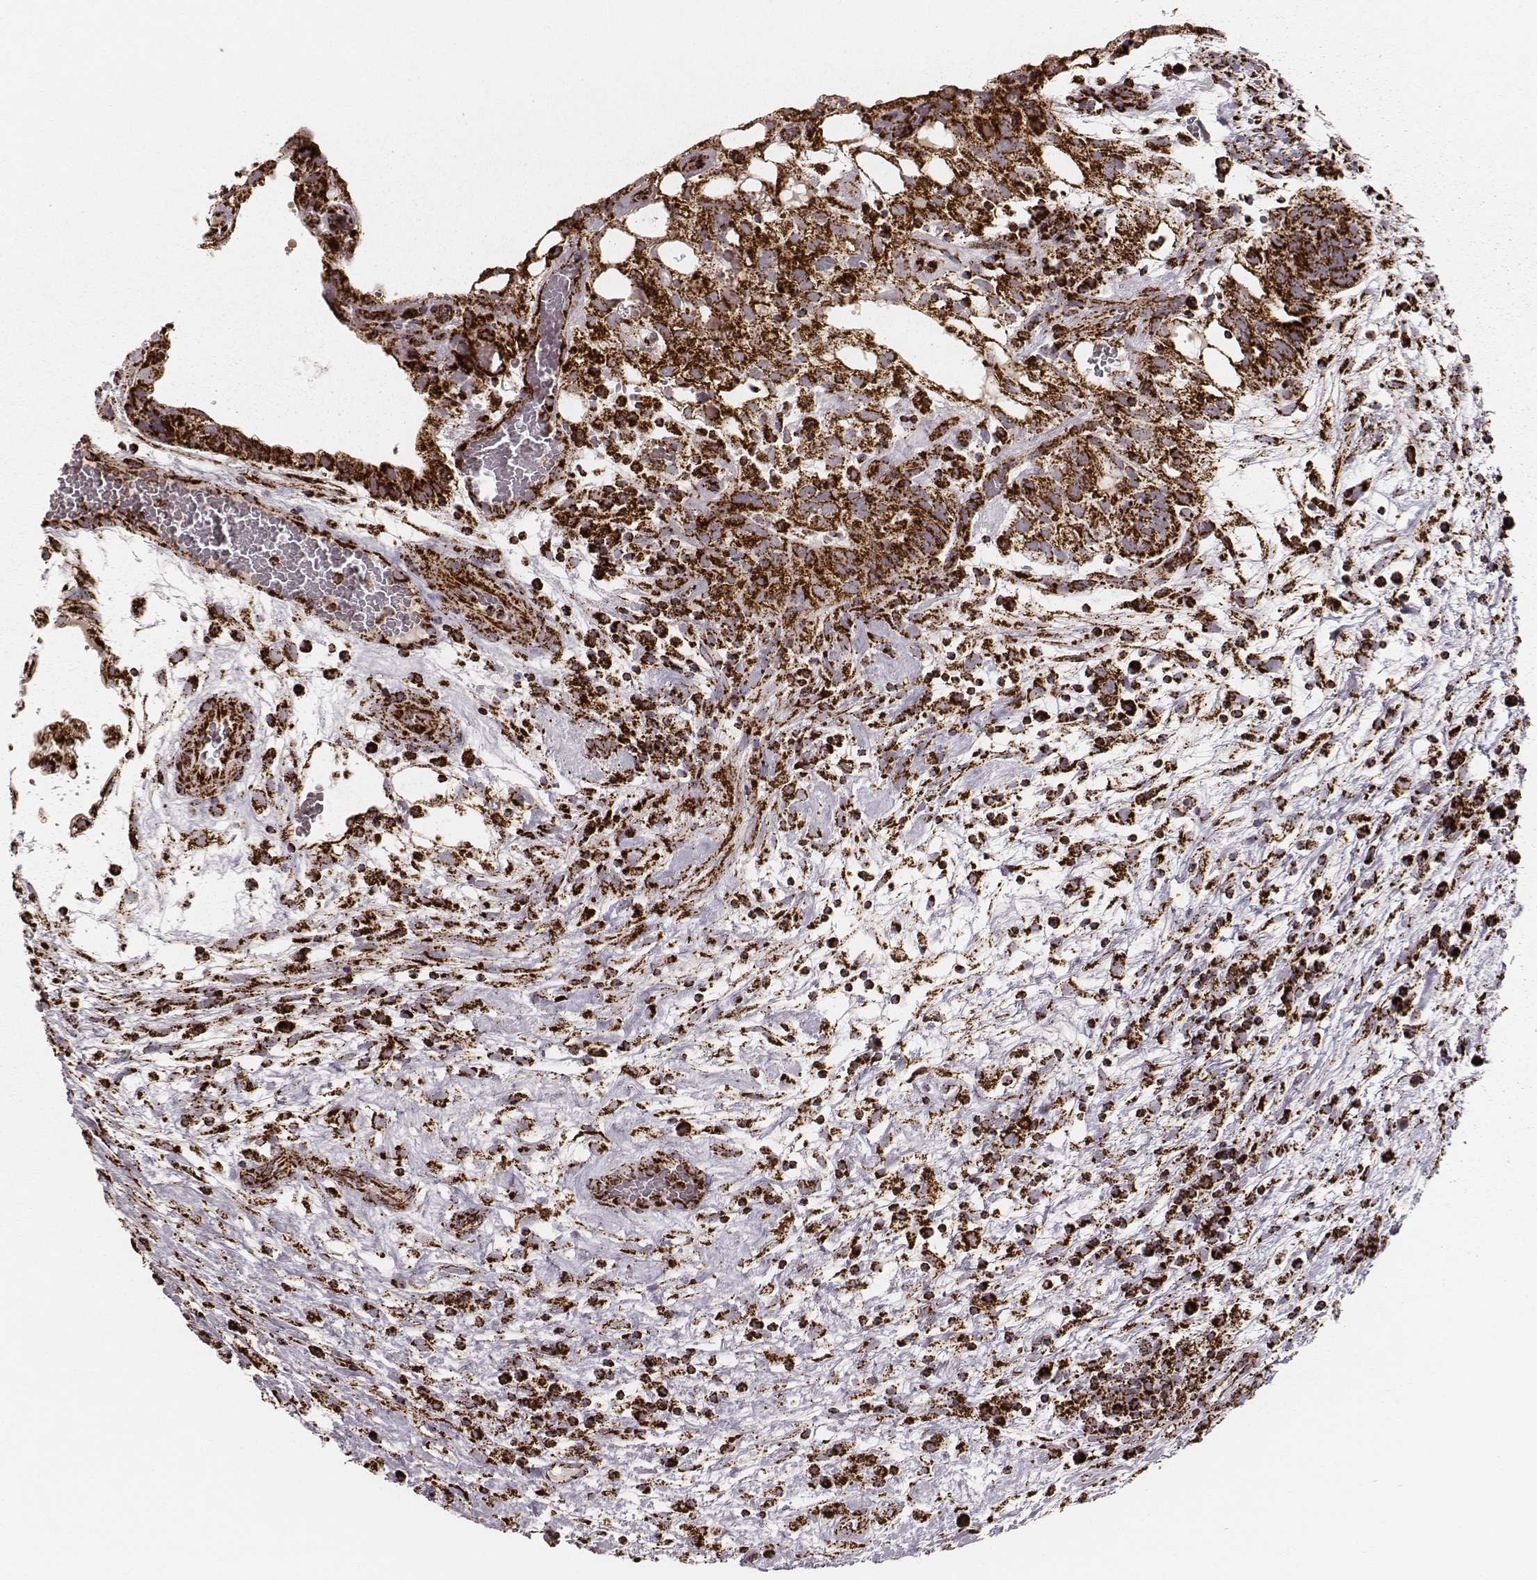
{"staining": {"intensity": "strong", "quantity": ">75%", "location": "cytoplasmic/membranous"}, "tissue": "testis cancer", "cell_type": "Tumor cells", "image_type": "cancer", "snomed": [{"axis": "morphology", "description": "Normal tissue, NOS"}, {"axis": "morphology", "description": "Carcinoma, Embryonal, NOS"}, {"axis": "topography", "description": "Testis"}], "caption": "Immunohistochemical staining of human testis cancer shows high levels of strong cytoplasmic/membranous staining in about >75% of tumor cells.", "gene": "TUFM", "patient": {"sex": "male", "age": 32}}